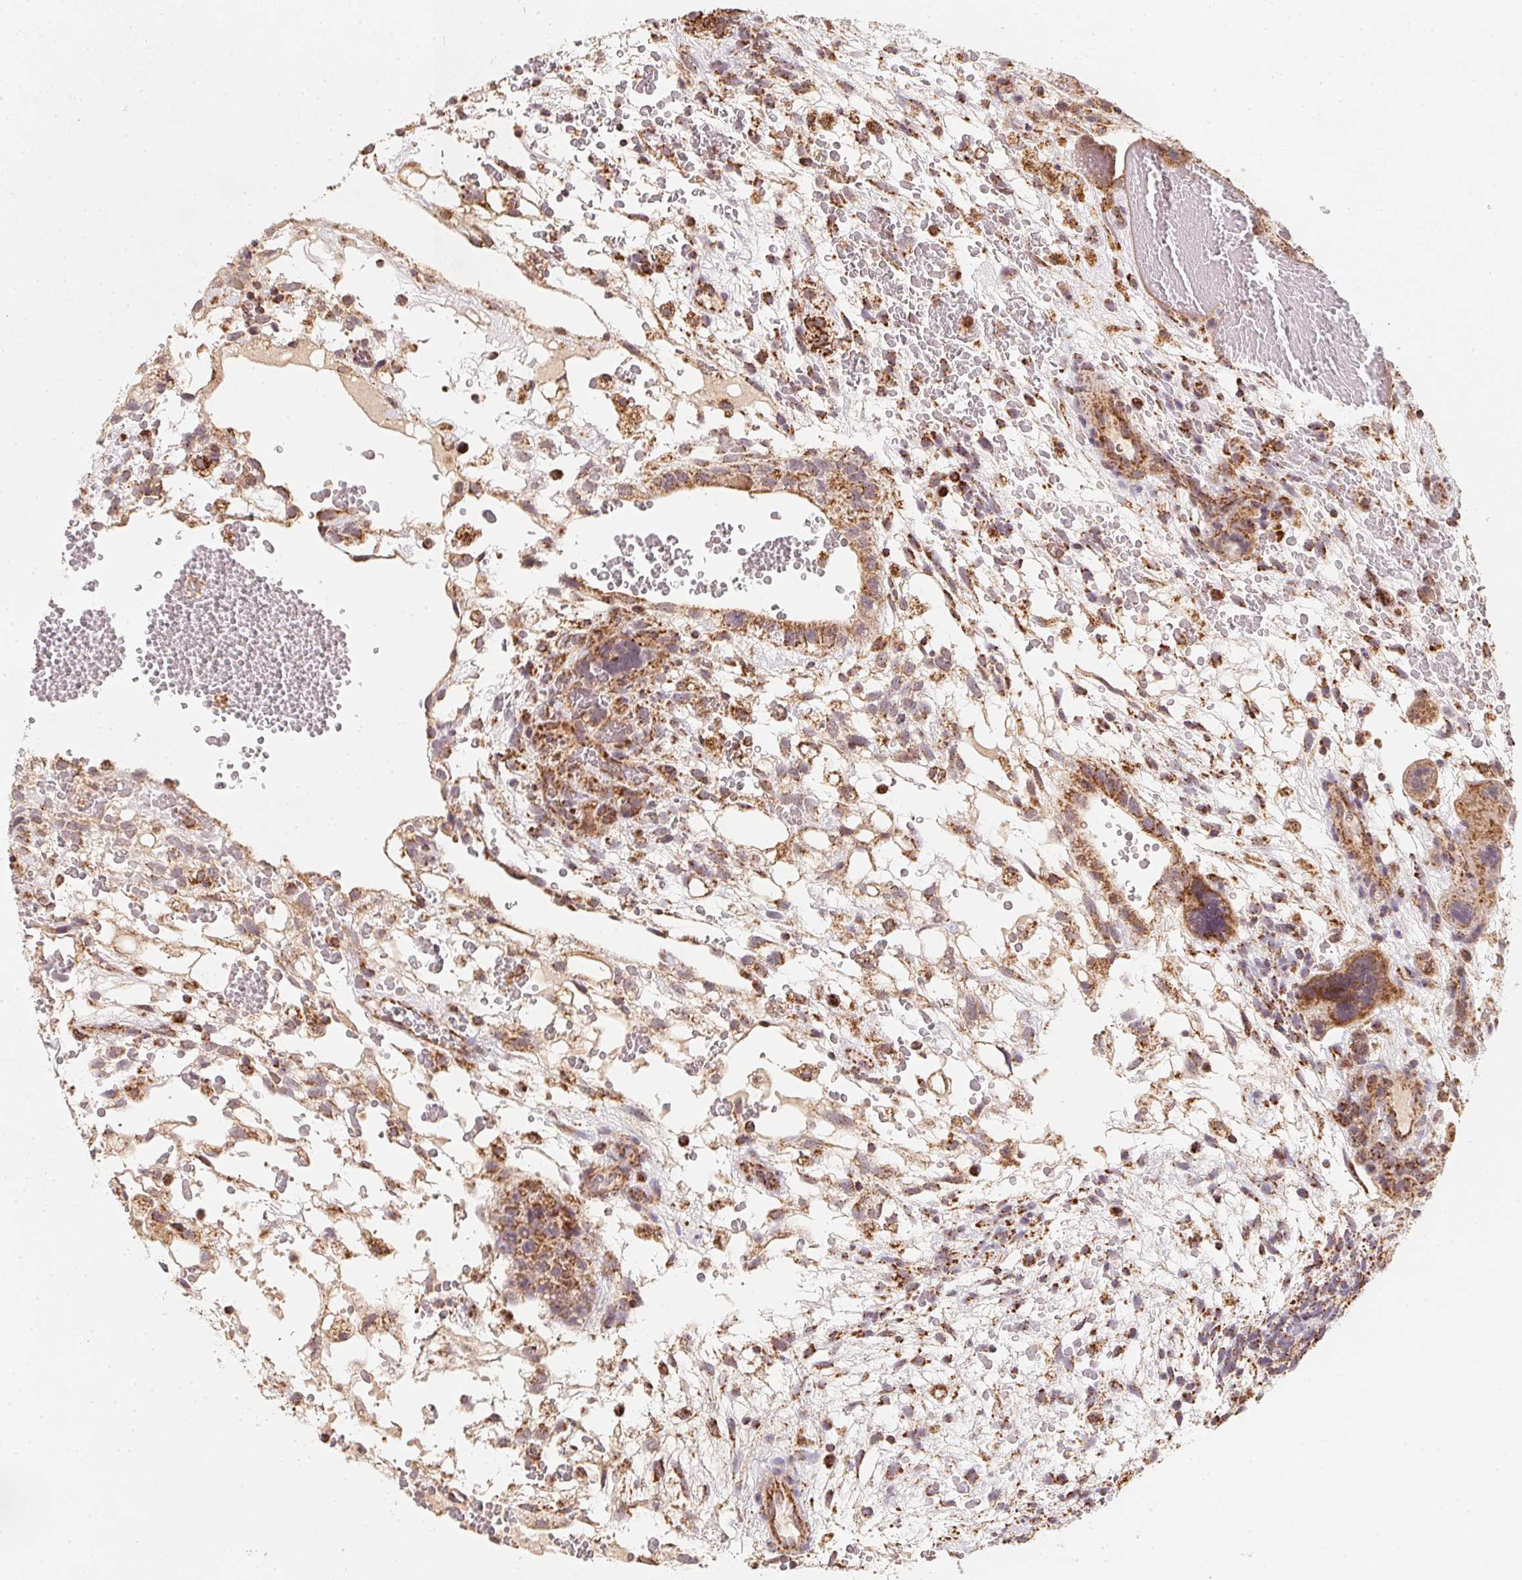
{"staining": {"intensity": "moderate", "quantity": ">75%", "location": "cytoplasmic/membranous"}, "tissue": "testis cancer", "cell_type": "Tumor cells", "image_type": "cancer", "snomed": [{"axis": "morphology", "description": "Normal tissue, NOS"}, {"axis": "morphology", "description": "Carcinoma, Embryonal, NOS"}, {"axis": "topography", "description": "Testis"}], "caption": "Testis cancer tissue demonstrates moderate cytoplasmic/membranous staining in approximately >75% of tumor cells, visualized by immunohistochemistry. (IHC, brightfield microscopy, high magnification).", "gene": "NDUFS6", "patient": {"sex": "male", "age": 32}}